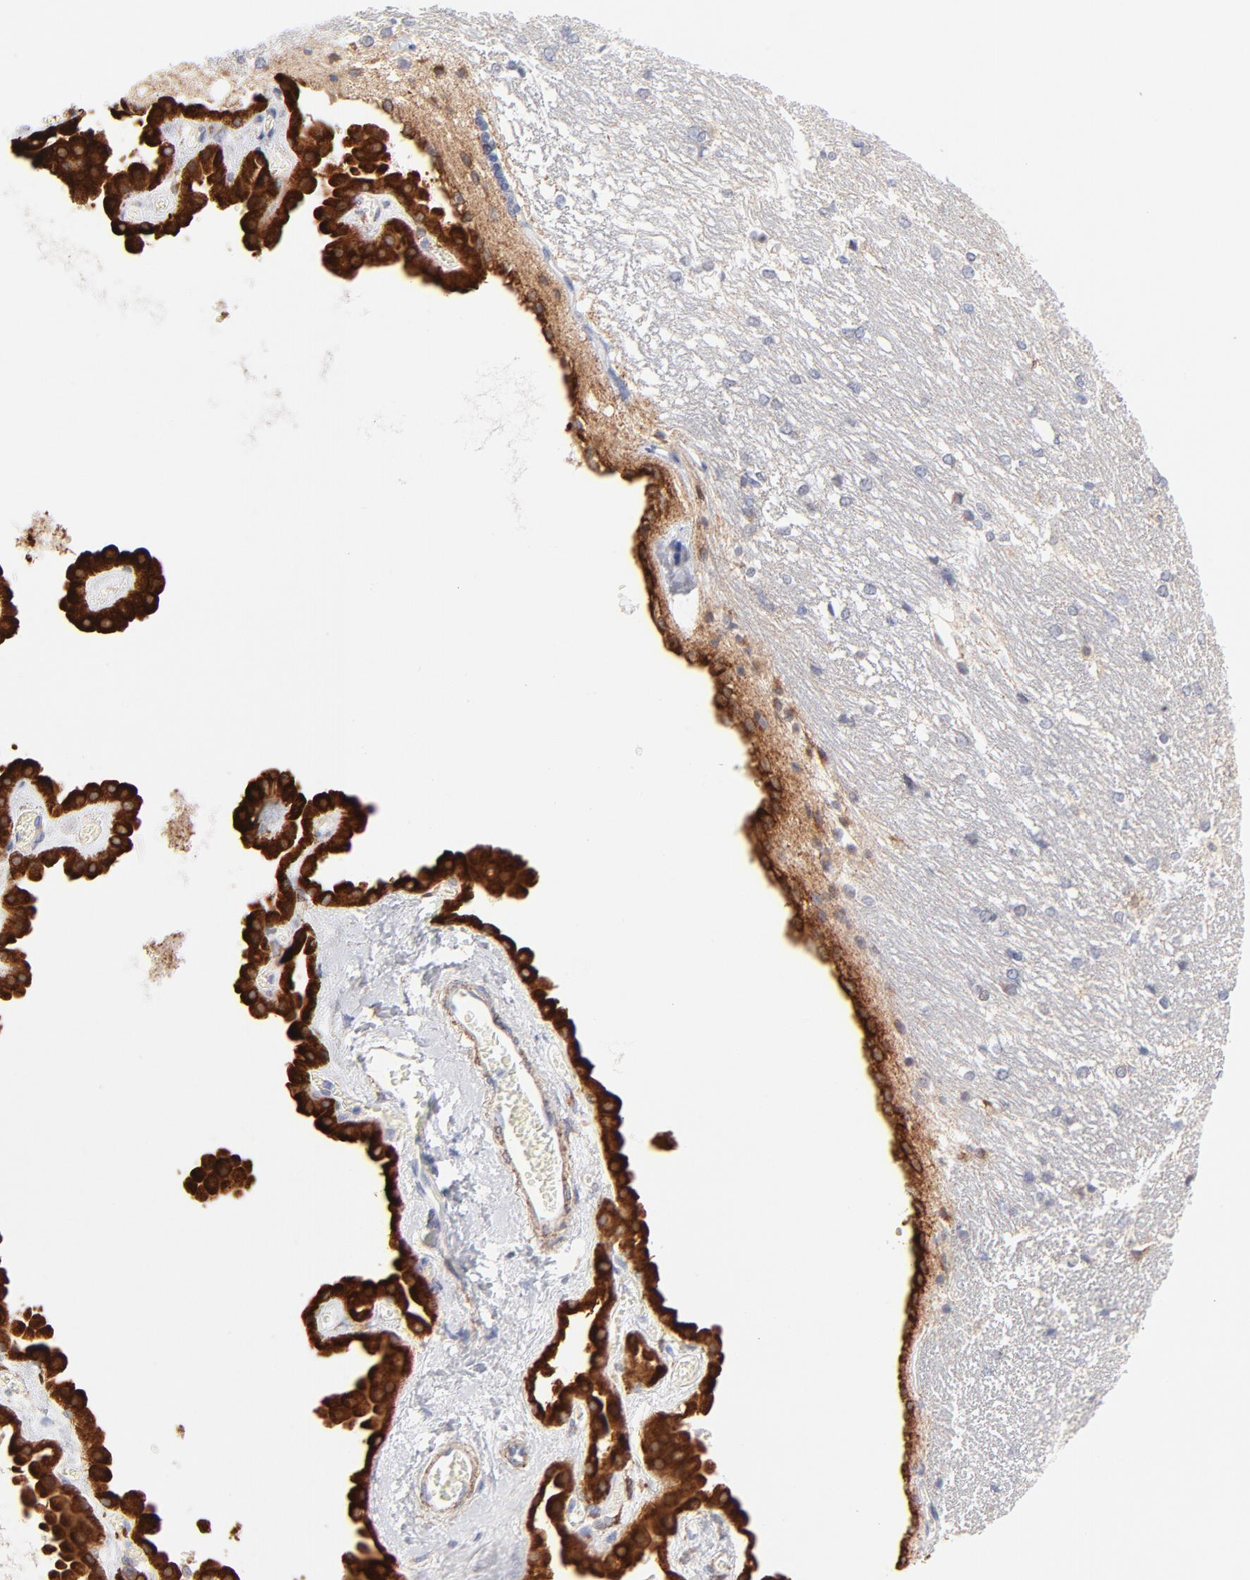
{"staining": {"intensity": "strong", "quantity": "25%-75%", "location": "cytoplasmic/membranous"}, "tissue": "hippocampus", "cell_type": "Glial cells", "image_type": "normal", "snomed": [{"axis": "morphology", "description": "Normal tissue, NOS"}, {"axis": "topography", "description": "Hippocampus"}], "caption": "Normal hippocampus was stained to show a protein in brown. There is high levels of strong cytoplasmic/membranous expression in about 25%-75% of glial cells. The staining was performed using DAB to visualize the protein expression in brown, while the nuclei were stained in blue with hematoxylin (Magnification: 20x).", "gene": "MID1", "patient": {"sex": "female", "age": 19}}